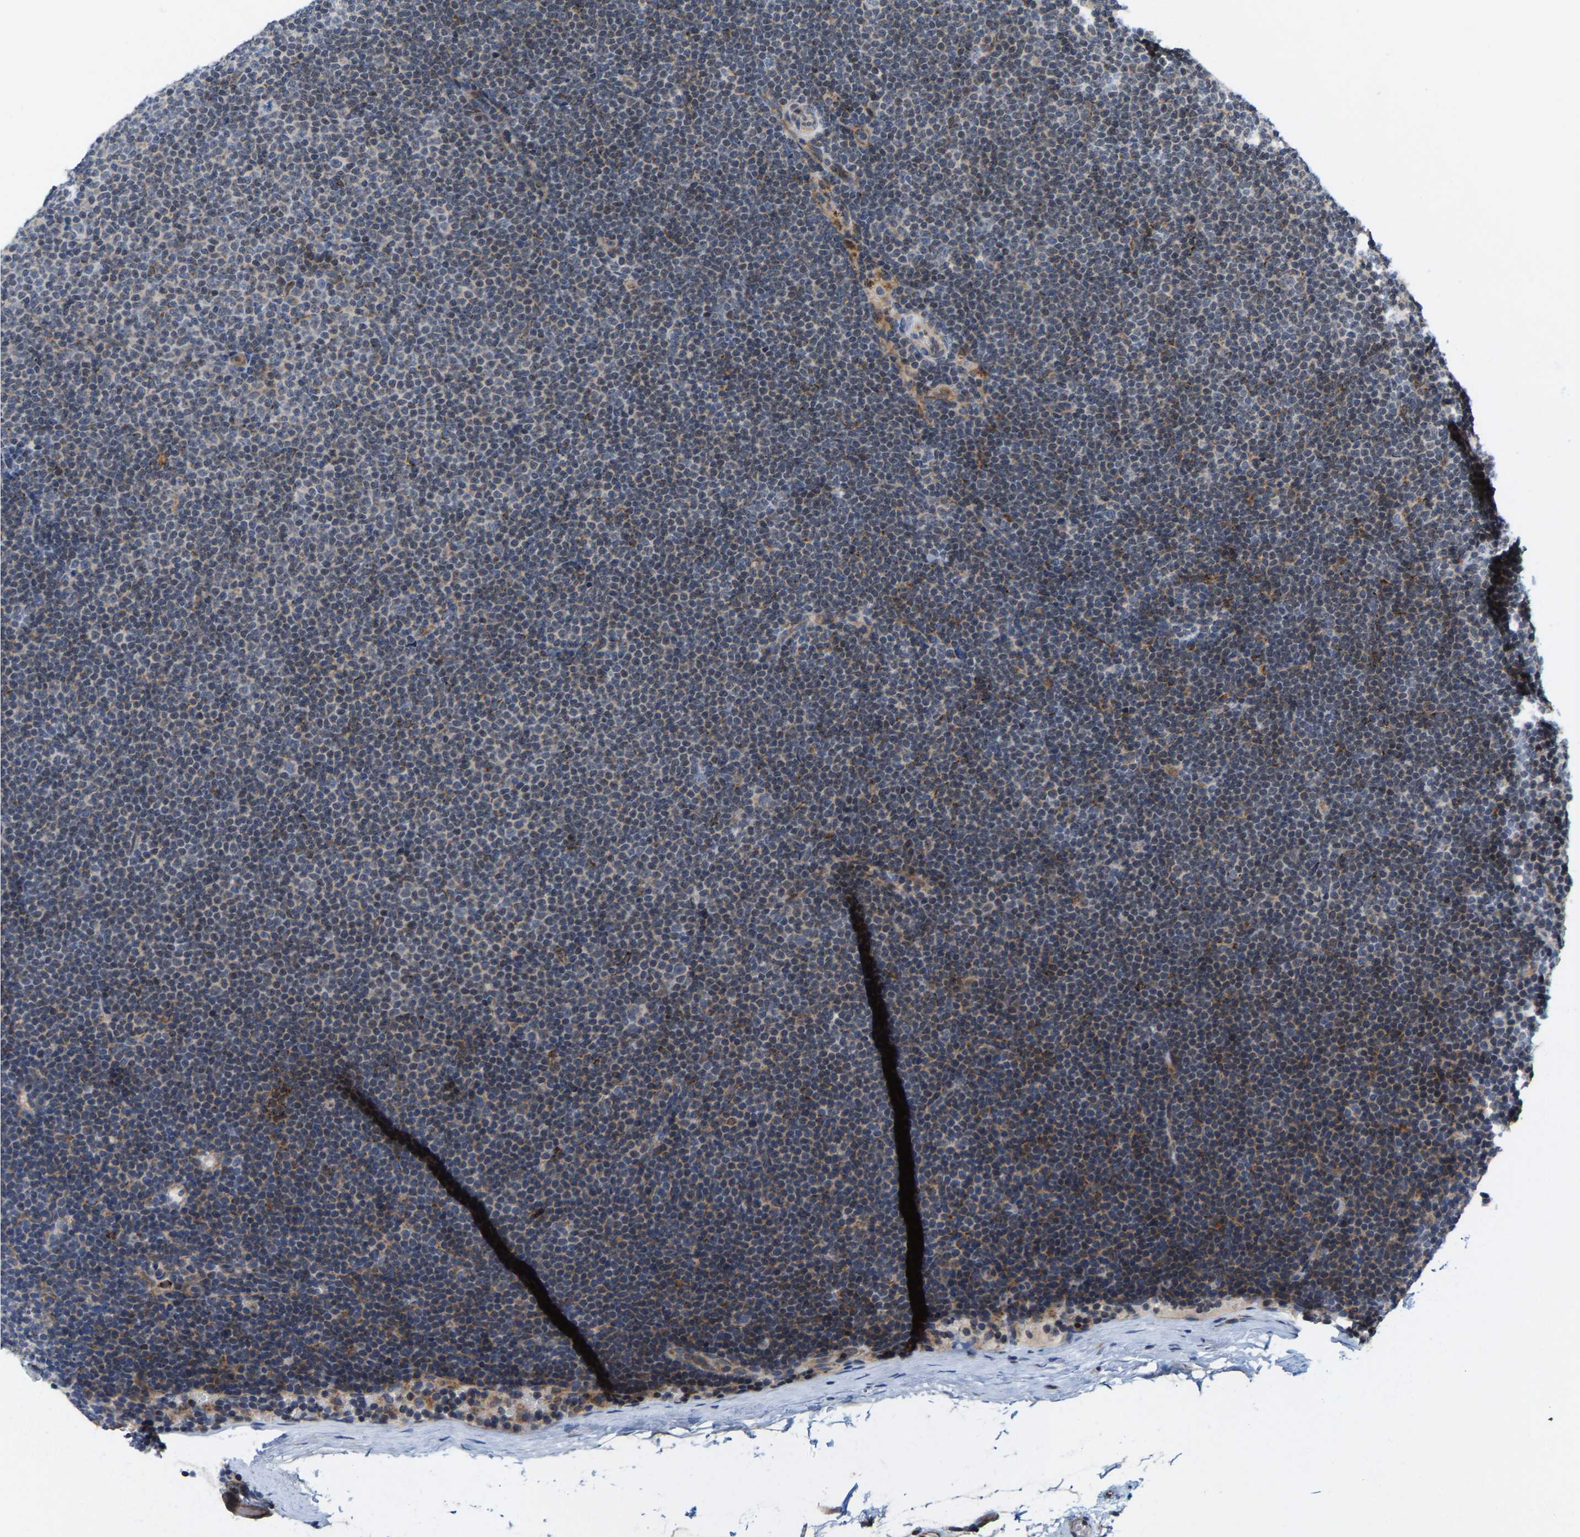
{"staining": {"intensity": "weak", "quantity": "<25%", "location": "cytoplasmic/membranous"}, "tissue": "lymphoma", "cell_type": "Tumor cells", "image_type": "cancer", "snomed": [{"axis": "morphology", "description": "Malignant lymphoma, non-Hodgkin's type, Low grade"}, {"axis": "topography", "description": "Lymph node"}], "caption": "Histopathology image shows no significant protein staining in tumor cells of lymphoma. (DAB IHC visualized using brightfield microscopy, high magnification).", "gene": "TDRKH", "patient": {"sex": "female", "age": 53}}